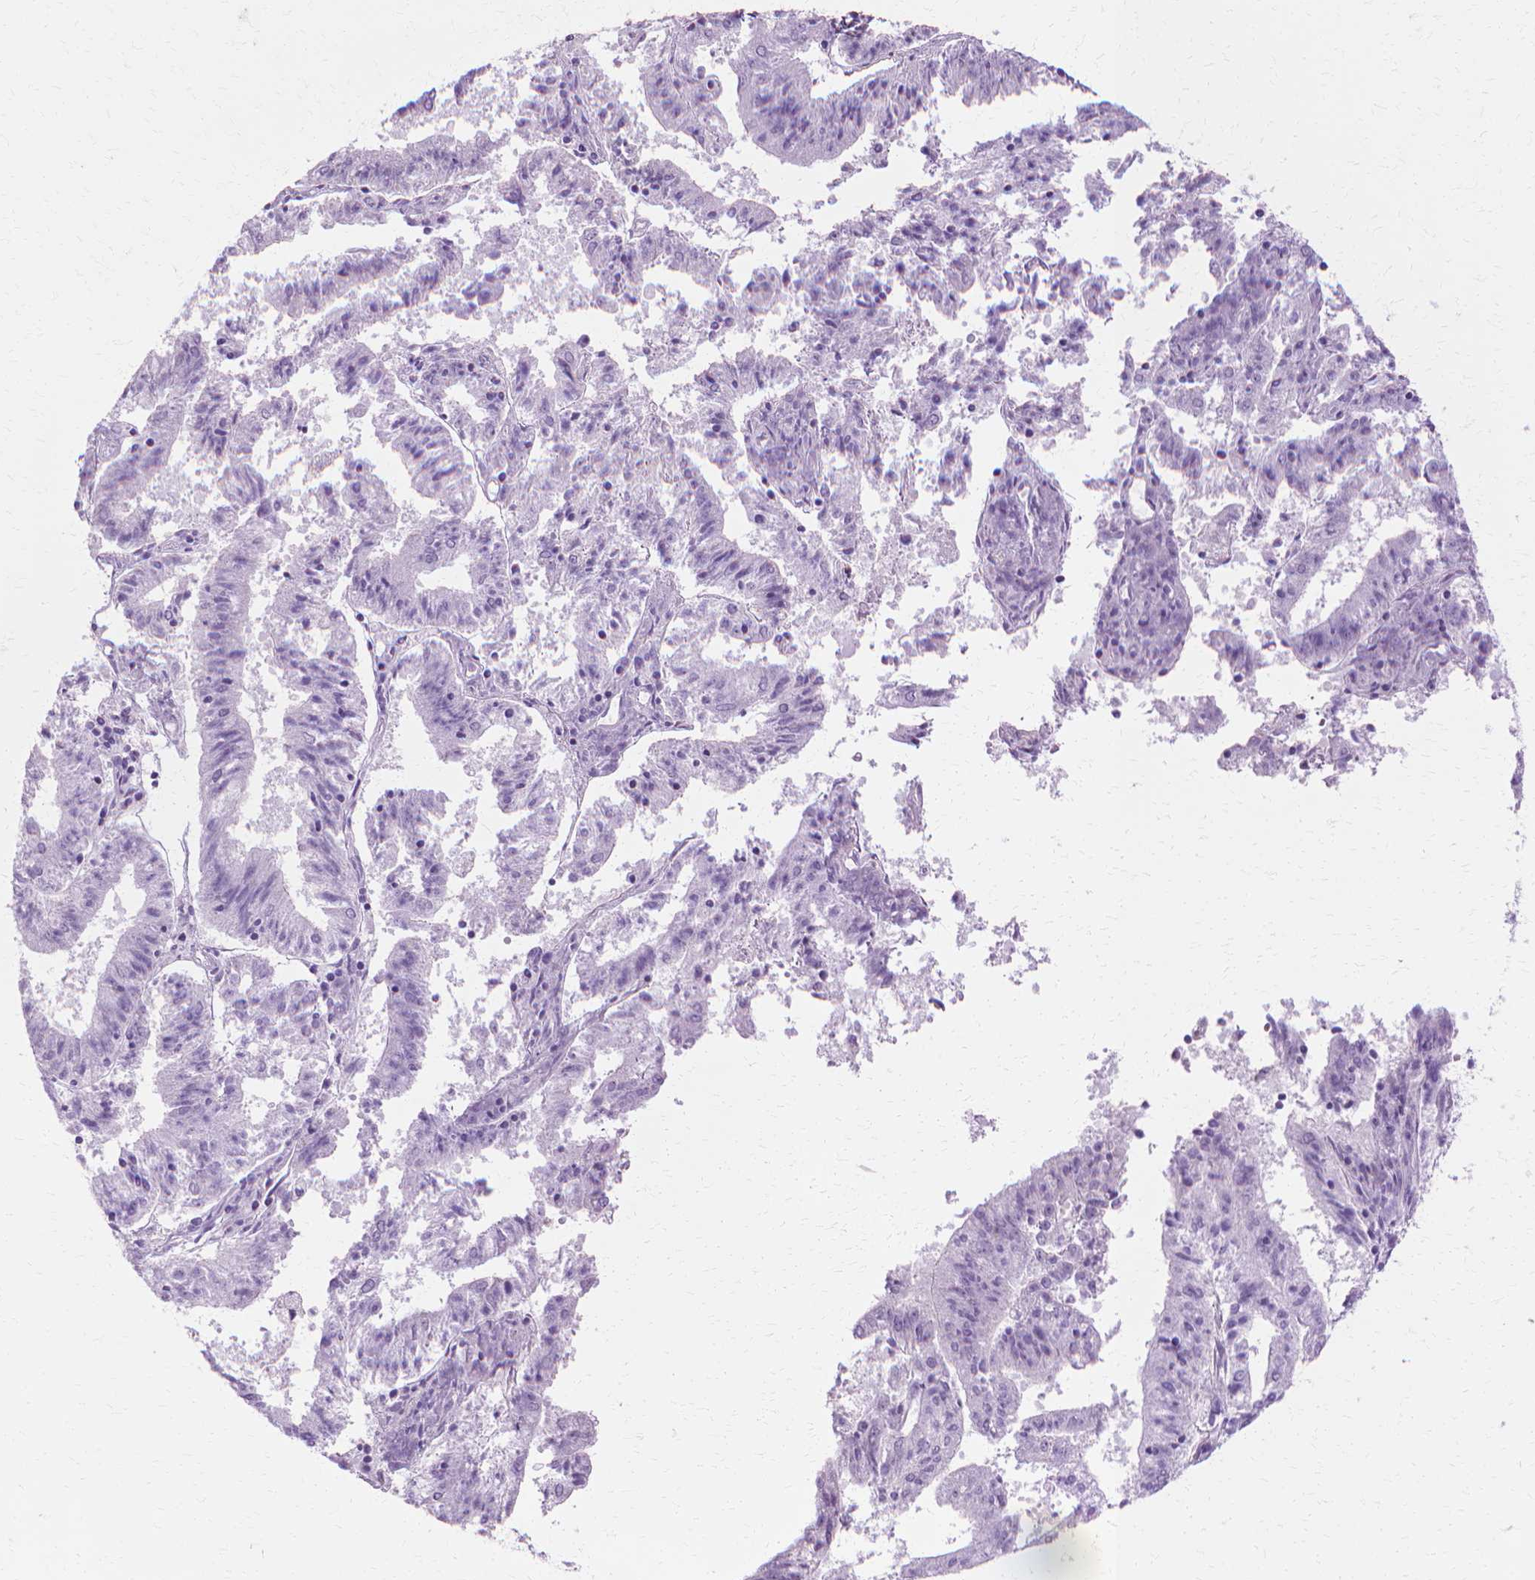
{"staining": {"intensity": "negative", "quantity": "none", "location": "none"}, "tissue": "endometrial cancer", "cell_type": "Tumor cells", "image_type": "cancer", "snomed": [{"axis": "morphology", "description": "Adenocarcinoma, NOS"}, {"axis": "topography", "description": "Endometrium"}], "caption": "There is no significant positivity in tumor cells of endometrial cancer. The staining is performed using DAB brown chromogen with nuclei counter-stained in using hematoxylin.", "gene": "CFAP157", "patient": {"sex": "female", "age": 82}}